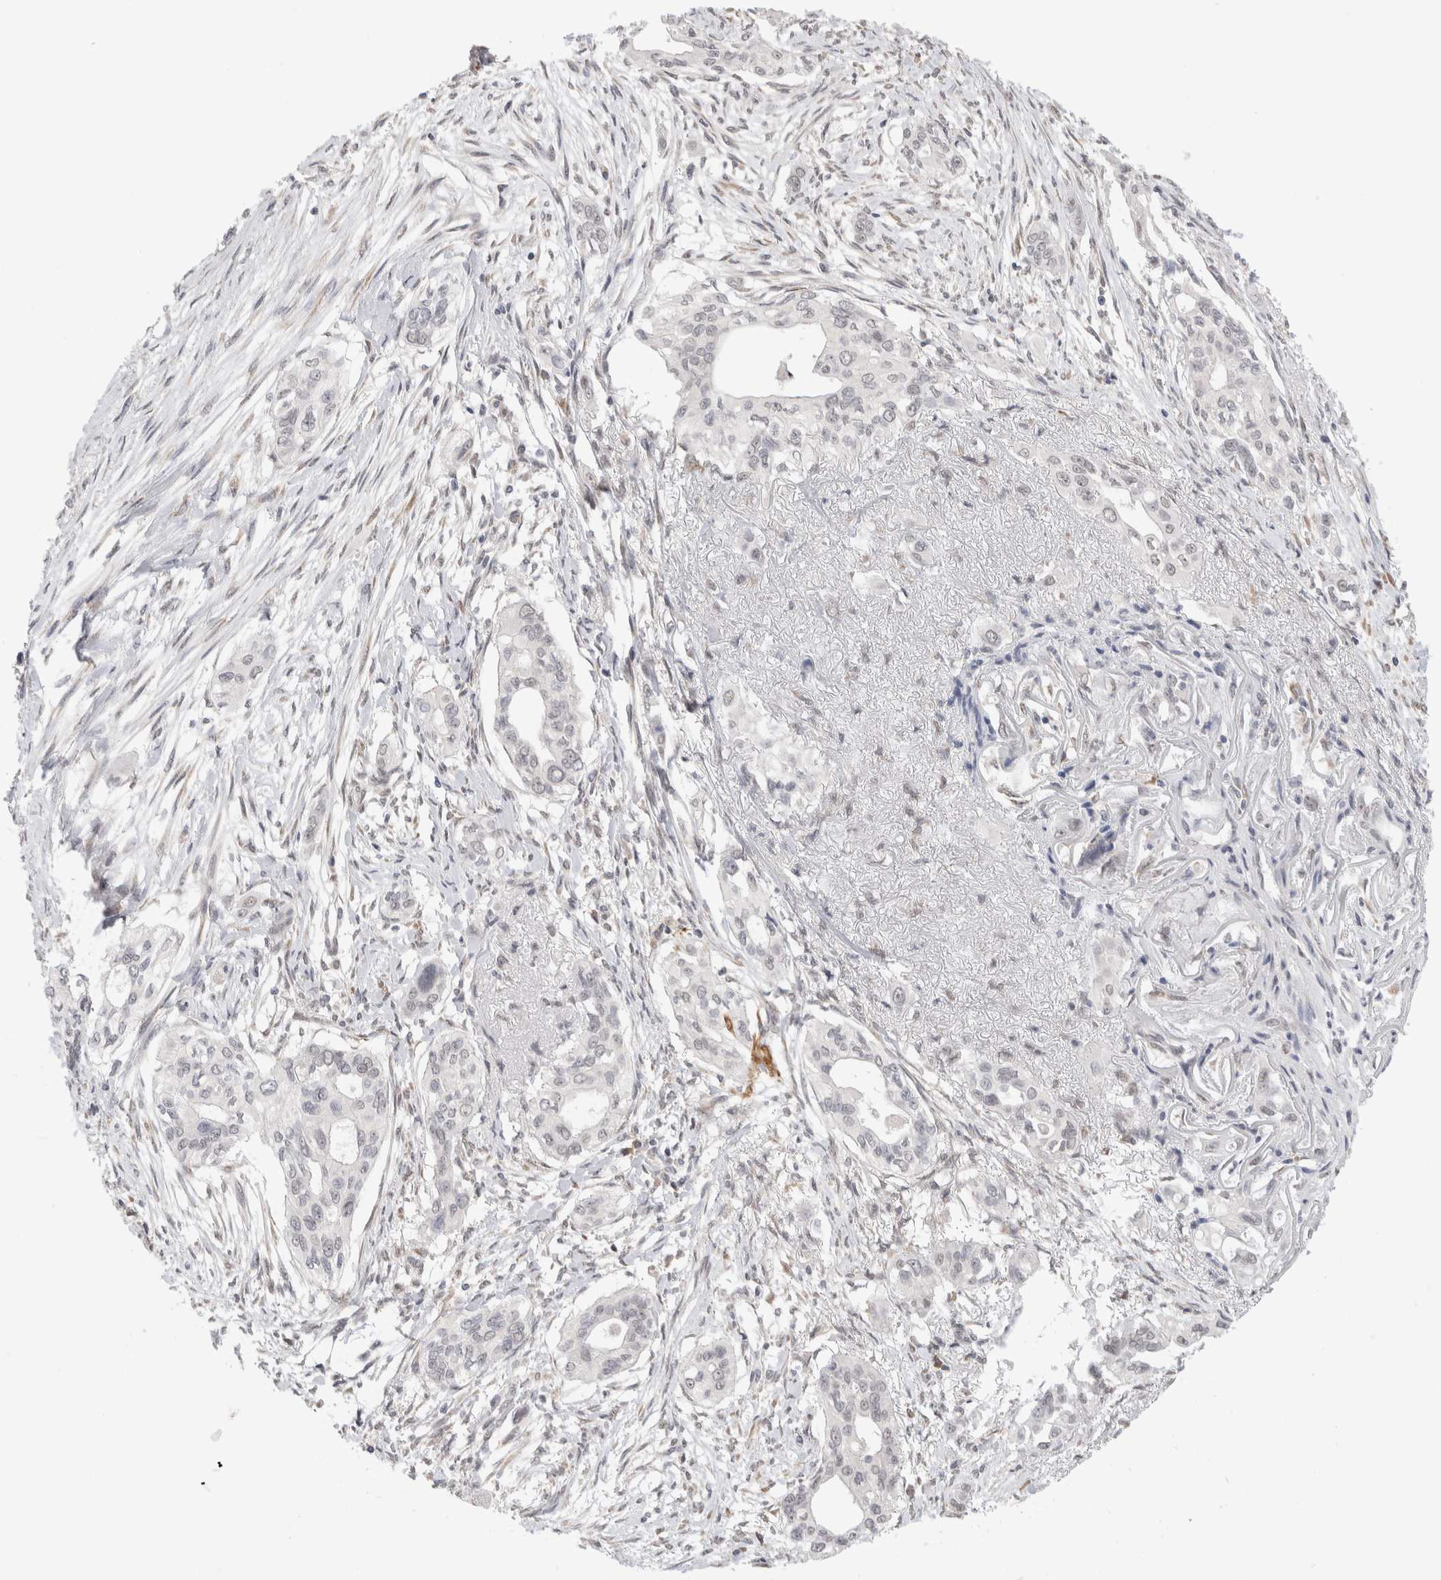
{"staining": {"intensity": "negative", "quantity": "none", "location": "none"}, "tissue": "pancreatic cancer", "cell_type": "Tumor cells", "image_type": "cancer", "snomed": [{"axis": "morphology", "description": "Adenocarcinoma, NOS"}, {"axis": "topography", "description": "Pancreas"}], "caption": "Tumor cells show no significant protein positivity in pancreatic adenocarcinoma.", "gene": "HDLBP", "patient": {"sex": "female", "age": 60}}